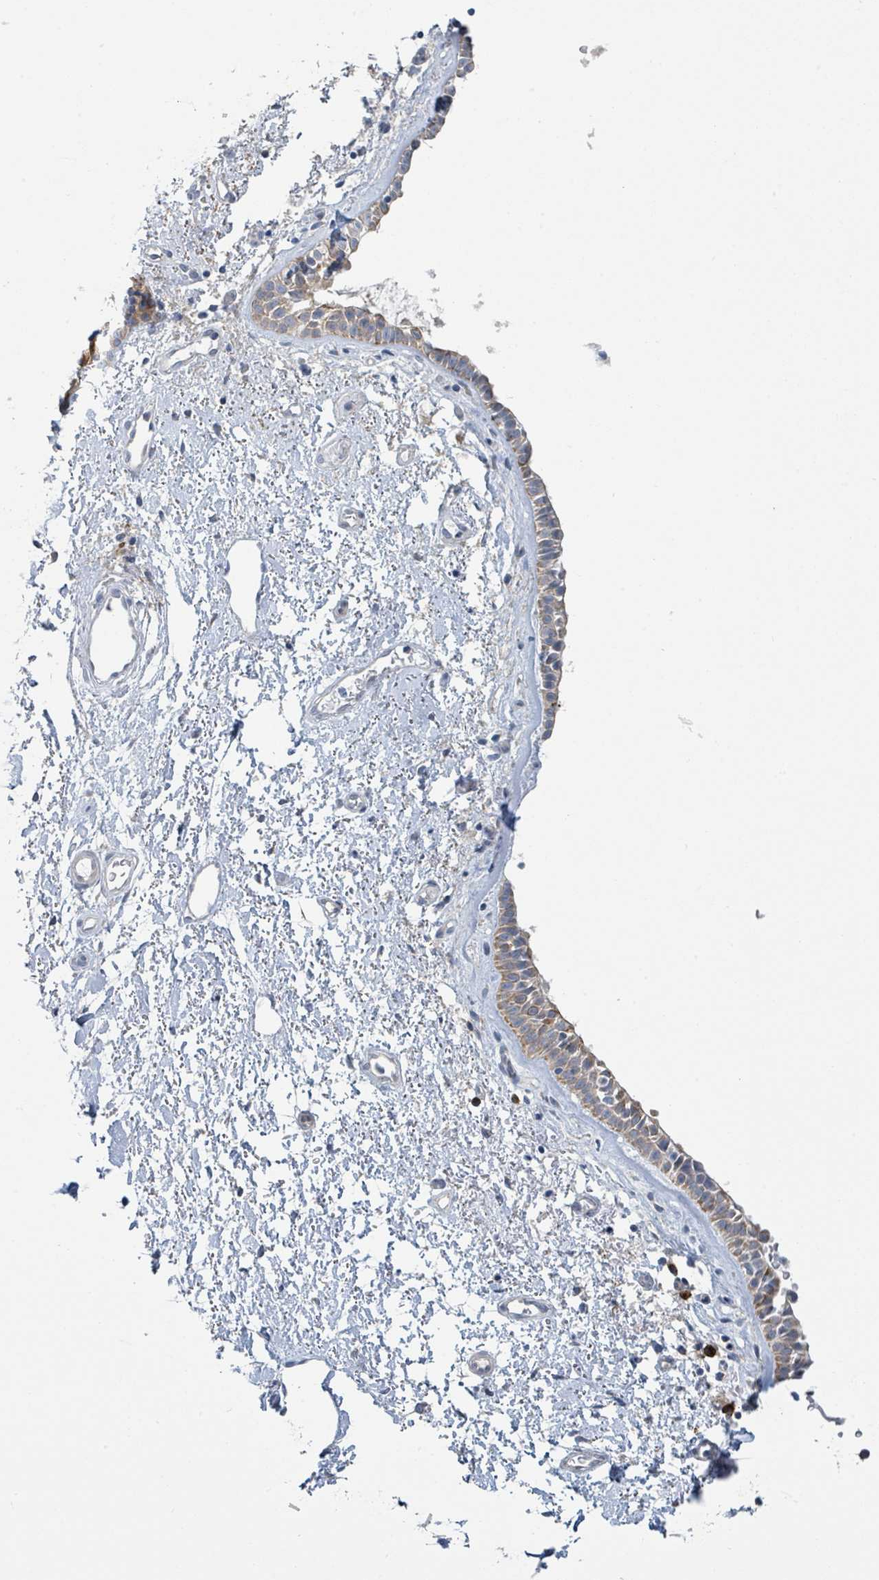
{"staining": {"intensity": "moderate", "quantity": "25%-75%", "location": "cytoplasmic/membranous"}, "tissue": "nasopharynx", "cell_type": "Respiratory epithelial cells", "image_type": "normal", "snomed": [{"axis": "morphology", "description": "Normal tissue, NOS"}, {"axis": "topography", "description": "Cartilage tissue"}, {"axis": "topography", "description": "Nasopharynx"}], "caption": "About 25%-75% of respiratory epithelial cells in normal human nasopharynx show moderate cytoplasmic/membranous protein staining as visualized by brown immunohistochemical staining.", "gene": "ANKRD55", "patient": {"sex": "male", "age": 56}}